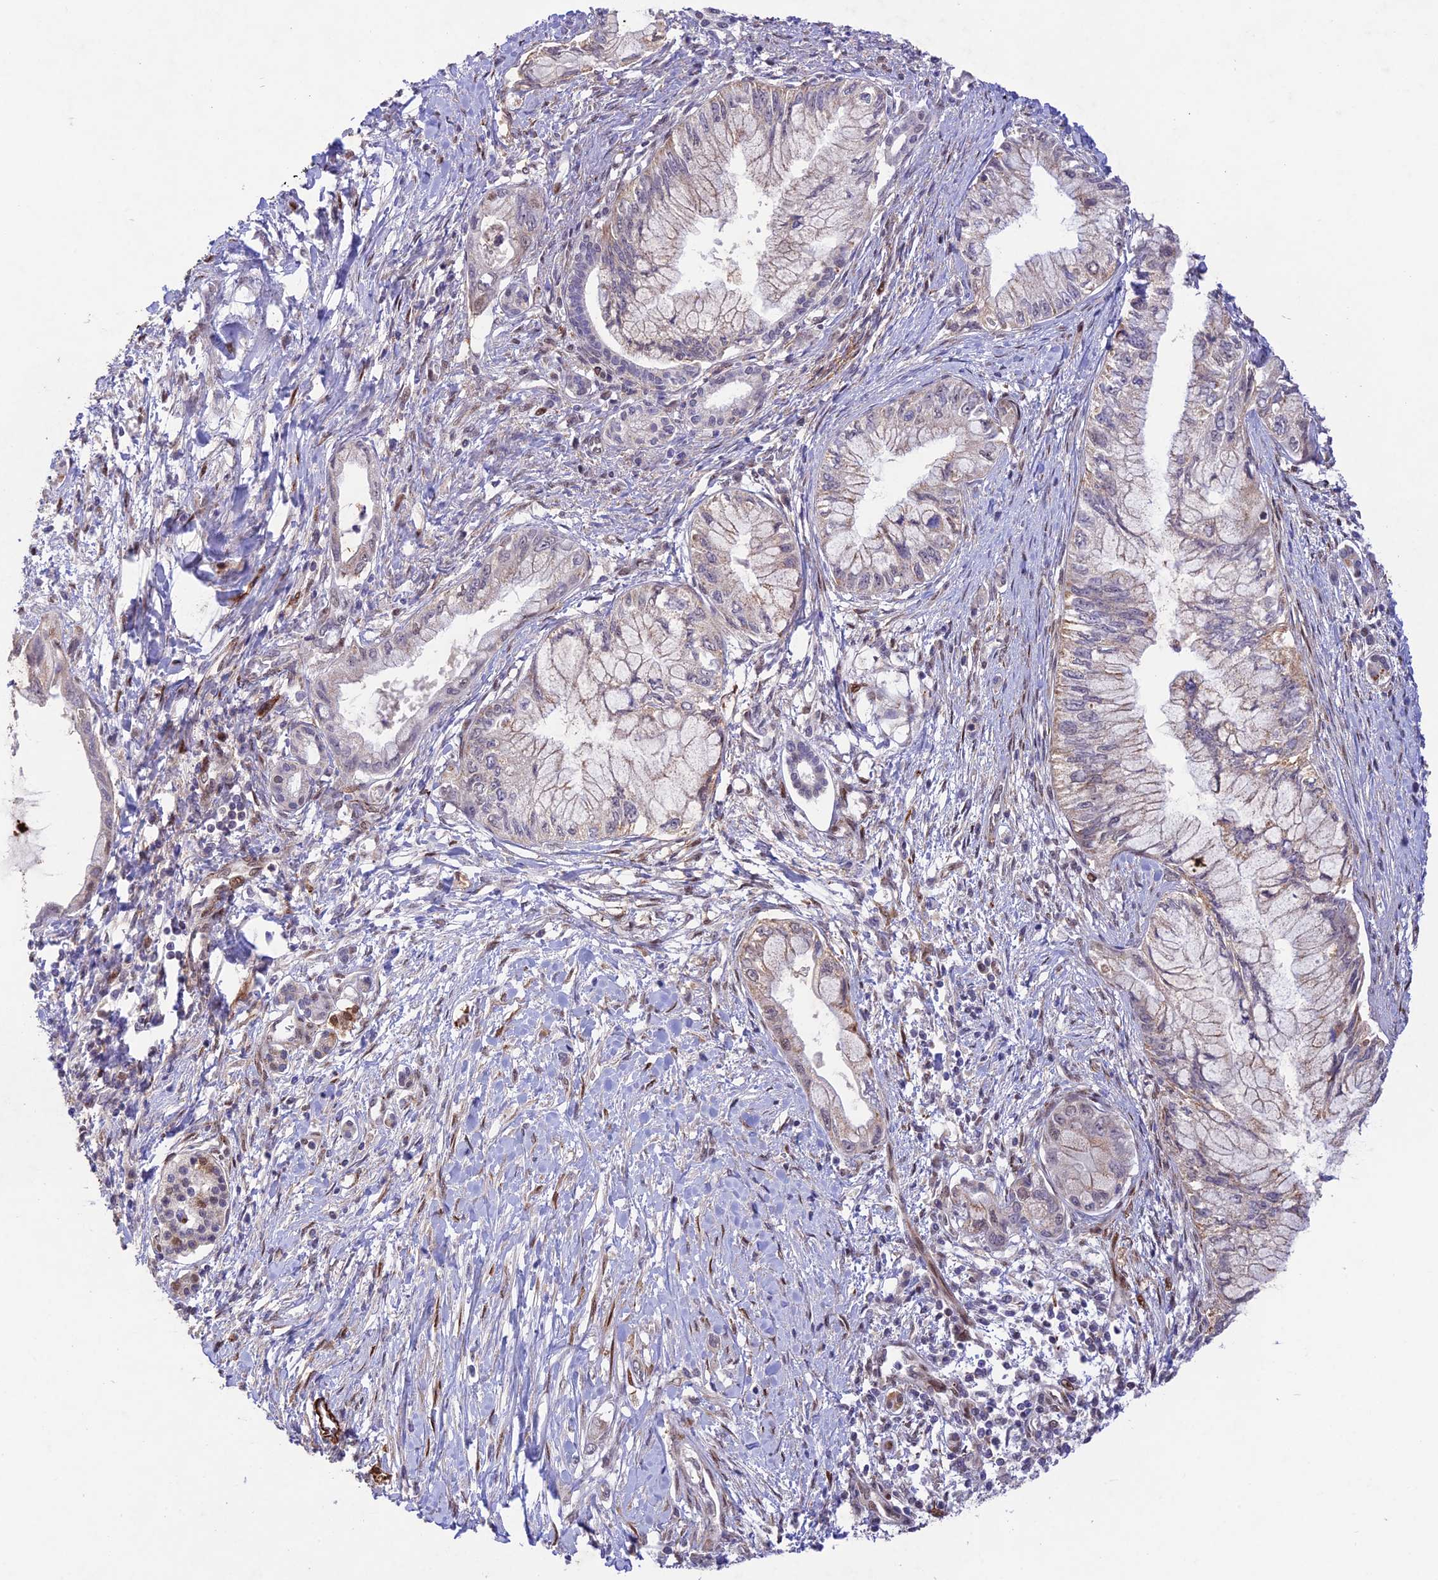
{"staining": {"intensity": "weak", "quantity": "<25%", "location": "cytoplasmic/membranous"}, "tissue": "pancreatic cancer", "cell_type": "Tumor cells", "image_type": "cancer", "snomed": [{"axis": "morphology", "description": "Adenocarcinoma, NOS"}, {"axis": "topography", "description": "Pancreas"}], "caption": "There is no significant expression in tumor cells of pancreatic cancer.", "gene": "WDR55", "patient": {"sex": "male", "age": 48}}